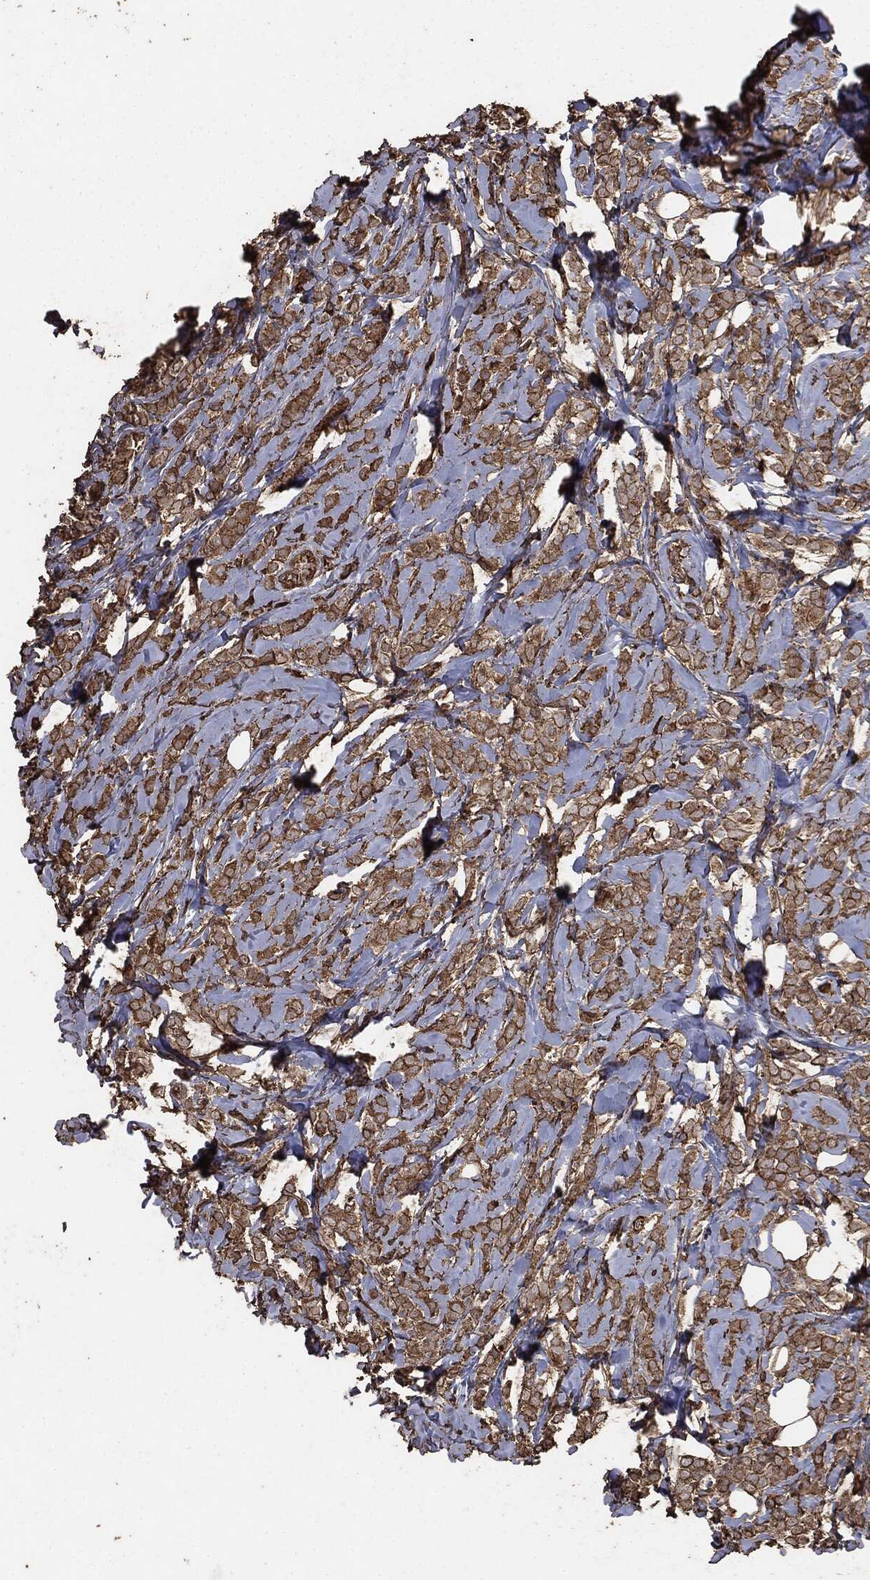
{"staining": {"intensity": "moderate", "quantity": ">75%", "location": "cytoplasmic/membranous"}, "tissue": "breast cancer", "cell_type": "Tumor cells", "image_type": "cancer", "snomed": [{"axis": "morphology", "description": "Lobular carcinoma"}, {"axis": "topography", "description": "Breast"}], "caption": "A medium amount of moderate cytoplasmic/membranous positivity is seen in approximately >75% of tumor cells in breast cancer (lobular carcinoma) tissue. Using DAB (brown) and hematoxylin (blue) stains, captured at high magnification using brightfield microscopy.", "gene": "MTOR", "patient": {"sex": "female", "age": 49}}